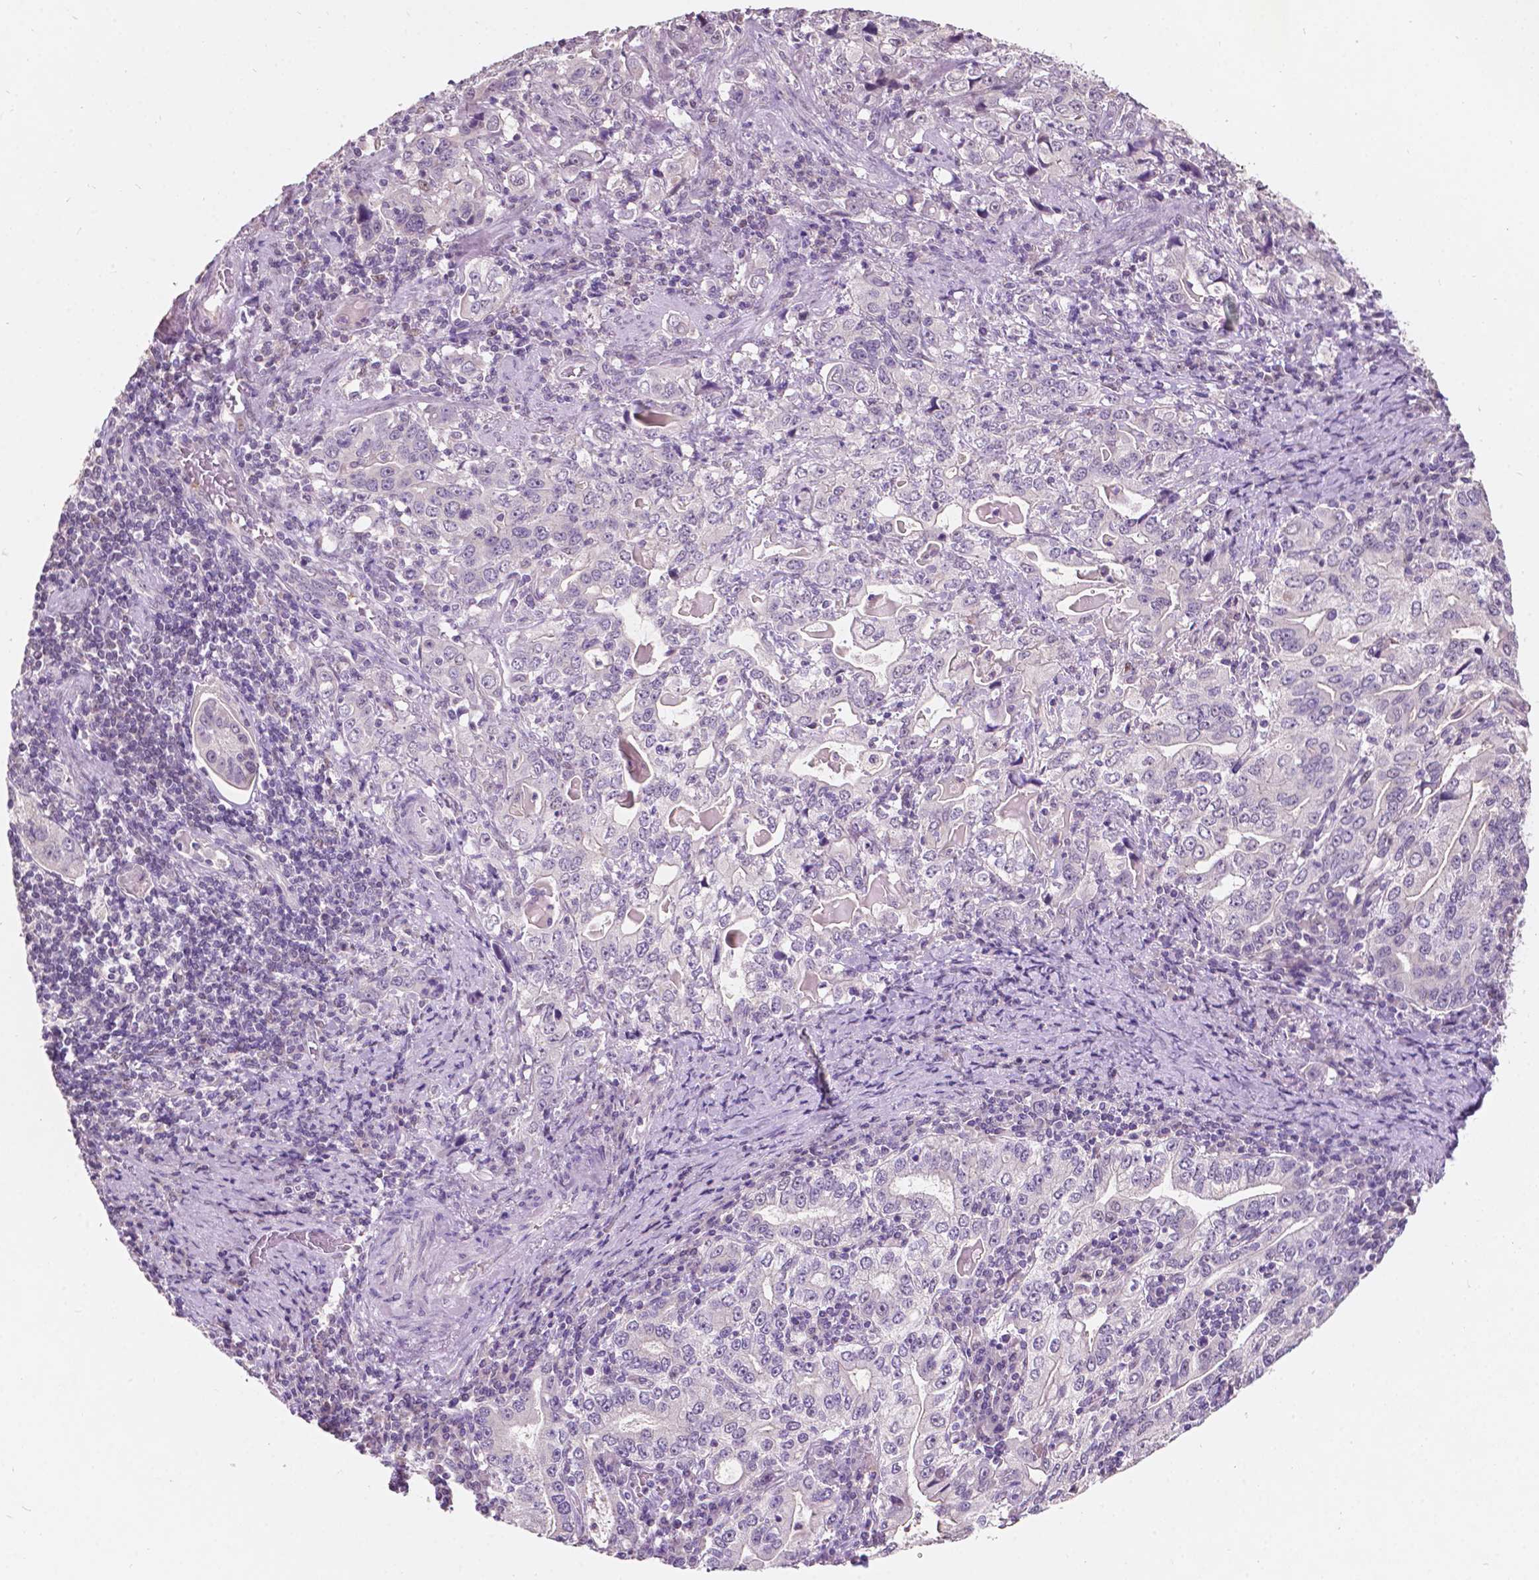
{"staining": {"intensity": "negative", "quantity": "none", "location": "none"}, "tissue": "stomach cancer", "cell_type": "Tumor cells", "image_type": "cancer", "snomed": [{"axis": "morphology", "description": "Adenocarcinoma, NOS"}, {"axis": "topography", "description": "Stomach, lower"}], "caption": "IHC photomicrograph of human stomach cancer (adenocarcinoma) stained for a protein (brown), which demonstrates no staining in tumor cells.", "gene": "TM6SF2", "patient": {"sex": "female", "age": 72}}